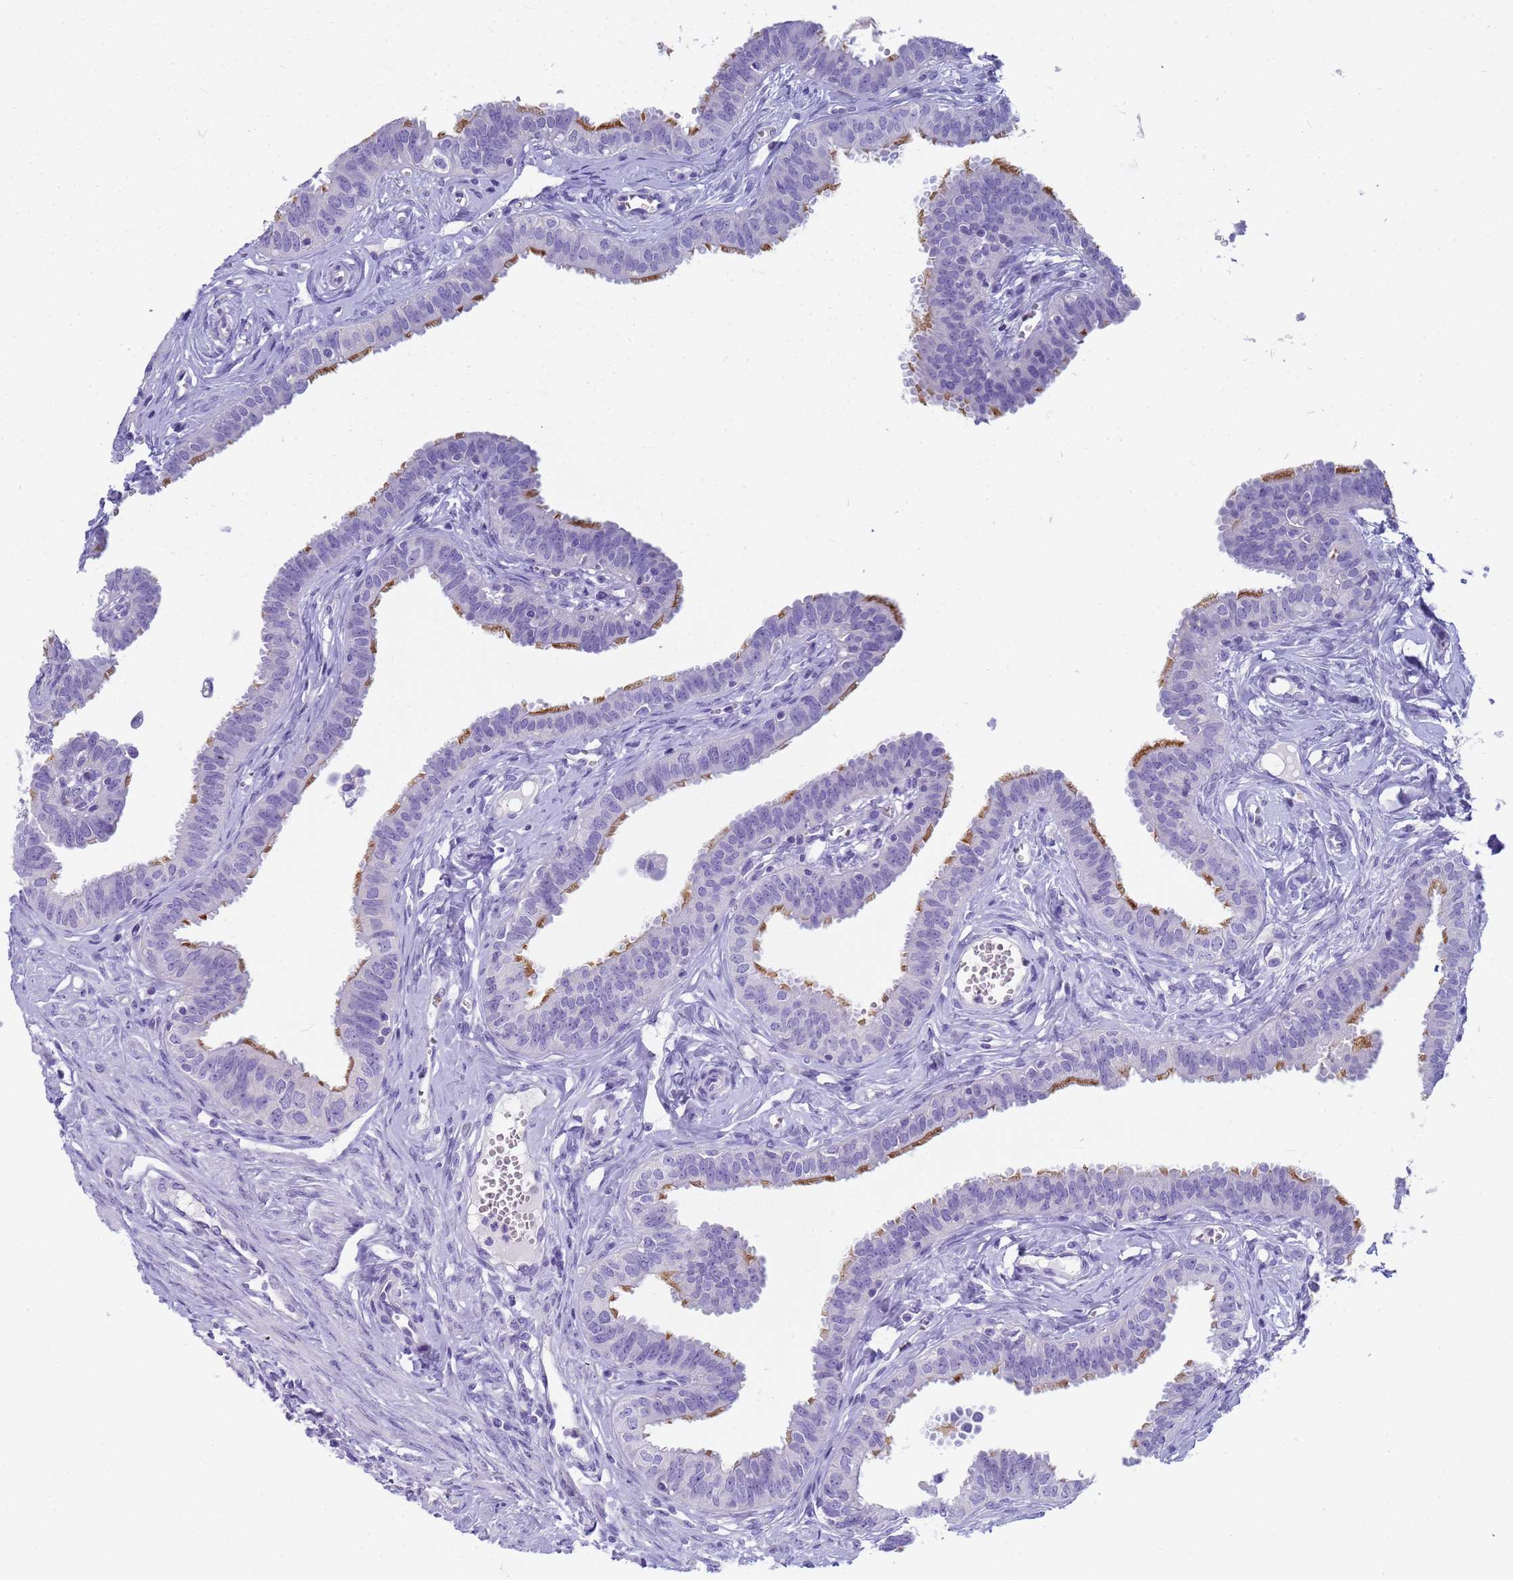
{"staining": {"intensity": "moderate", "quantity": "25%-75%", "location": "cytoplasmic/membranous"}, "tissue": "fallopian tube", "cell_type": "Glandular cells", "image_type": "normal", "snomed": [{"axis": "morphology", "description": "Normal tissue, NOS"}, {"axis": "morphology", "description": "Carcinoma, NOS"}, {"axis": "topography", "description": "Fallopian tube"}, {"axis": "topography", "description": "Ovary"}], "caption": "Immunohistochemistry of unremarkable fallopian tube shows medium levels of moderate cytoplasmic/membranous staining in about 25%-75% of glandular cells.", "gene": "RNASE2", "patient": {"sex": "female", "age": 59}}